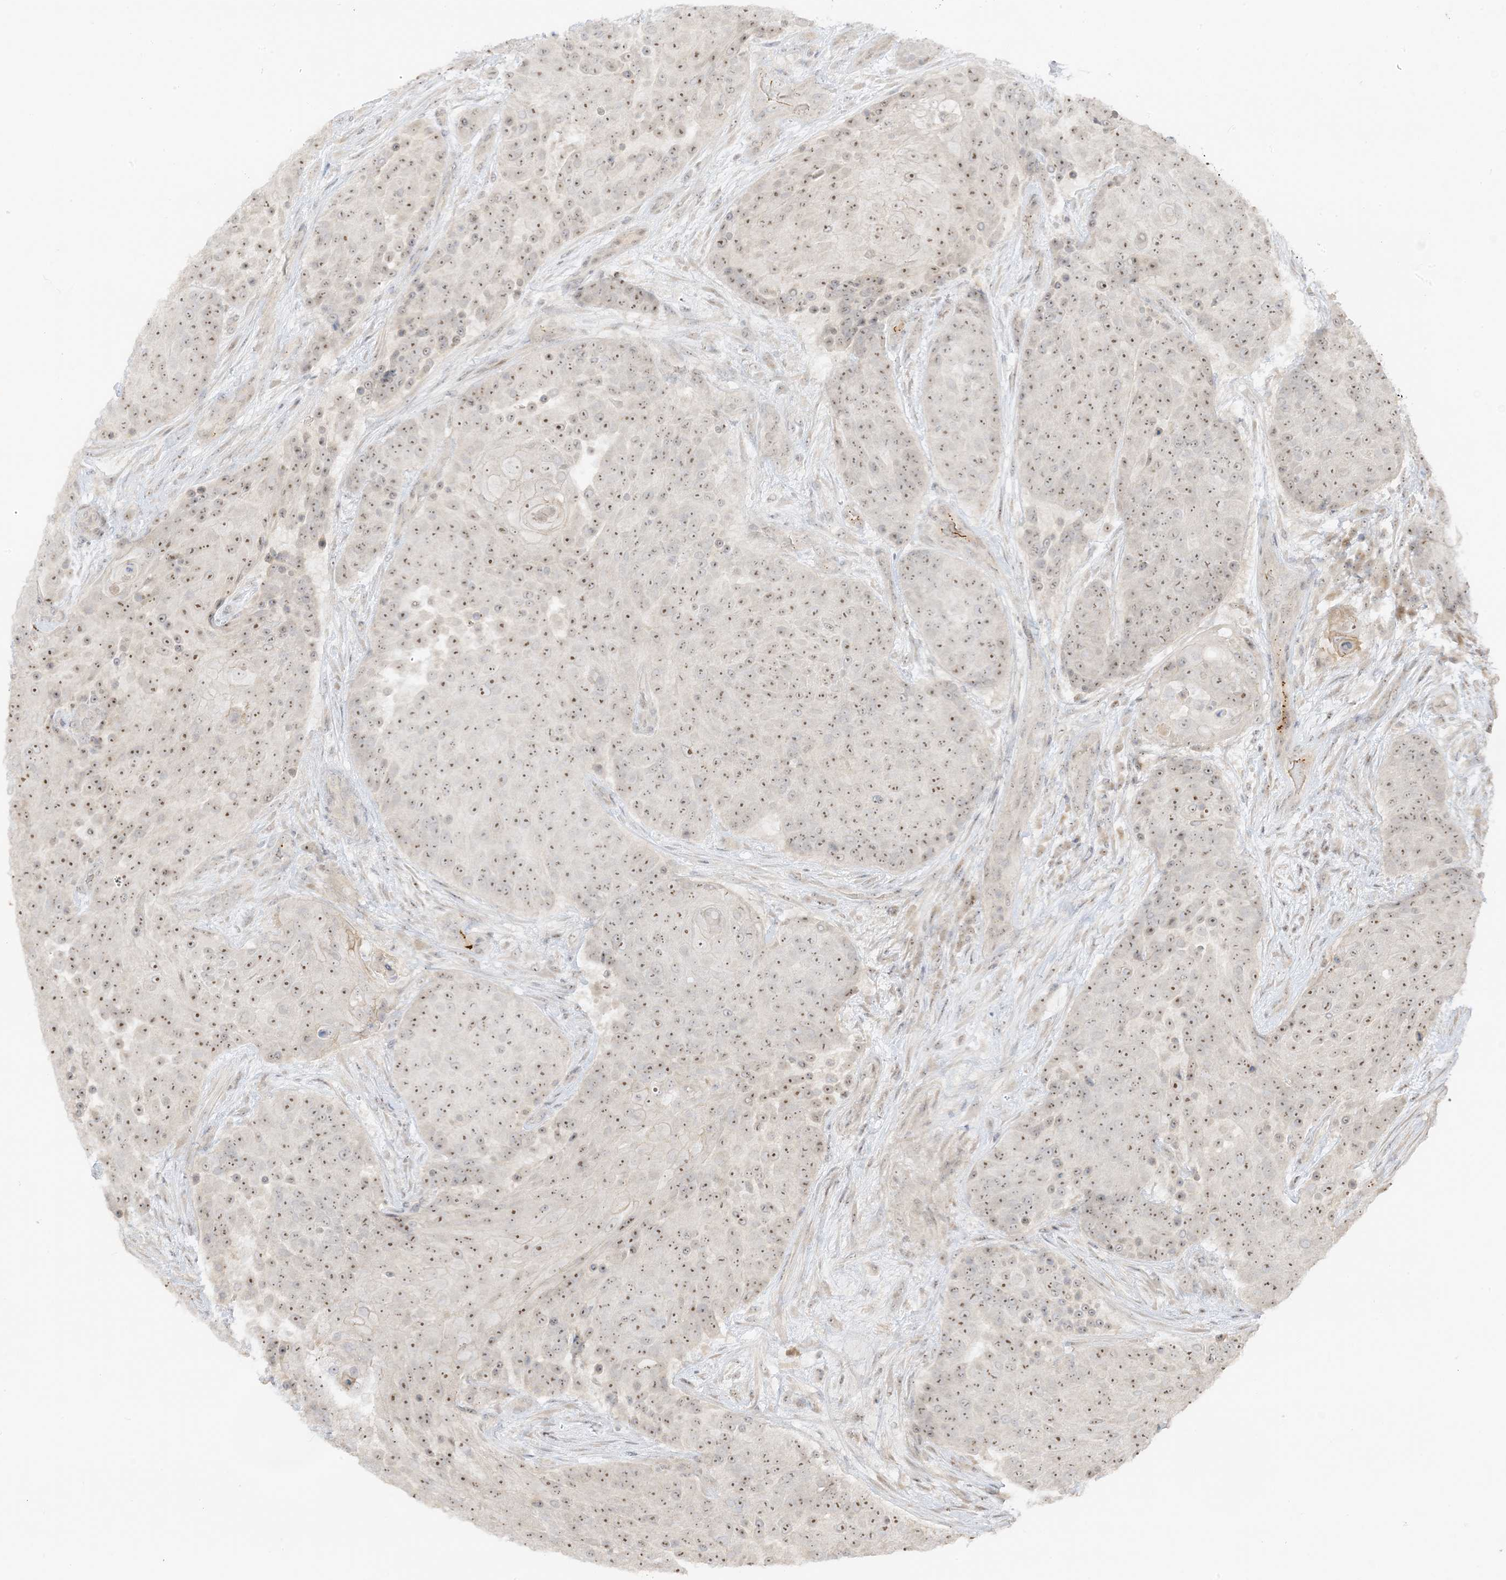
{"staining": {"intensity": "moderate", "quantity": ">75%", "location": "nuclear"}, "tissue": "urothelial cancer", "cell_type": "Tumor cells", "image_type": "cancer", "snomed": [{"axis": "morphology", "description": "Urothelial carcinoma, High grade"}, {"axis": "topography", "description": "Urinary bladder"}], "caption": "A histopathology image of human urothelial cancer stained for a protein exhibits moderate nuclear brown staining in tumor cells.", "gene": "ETAA1", "patient": {"sex": "female", "age": 63}}